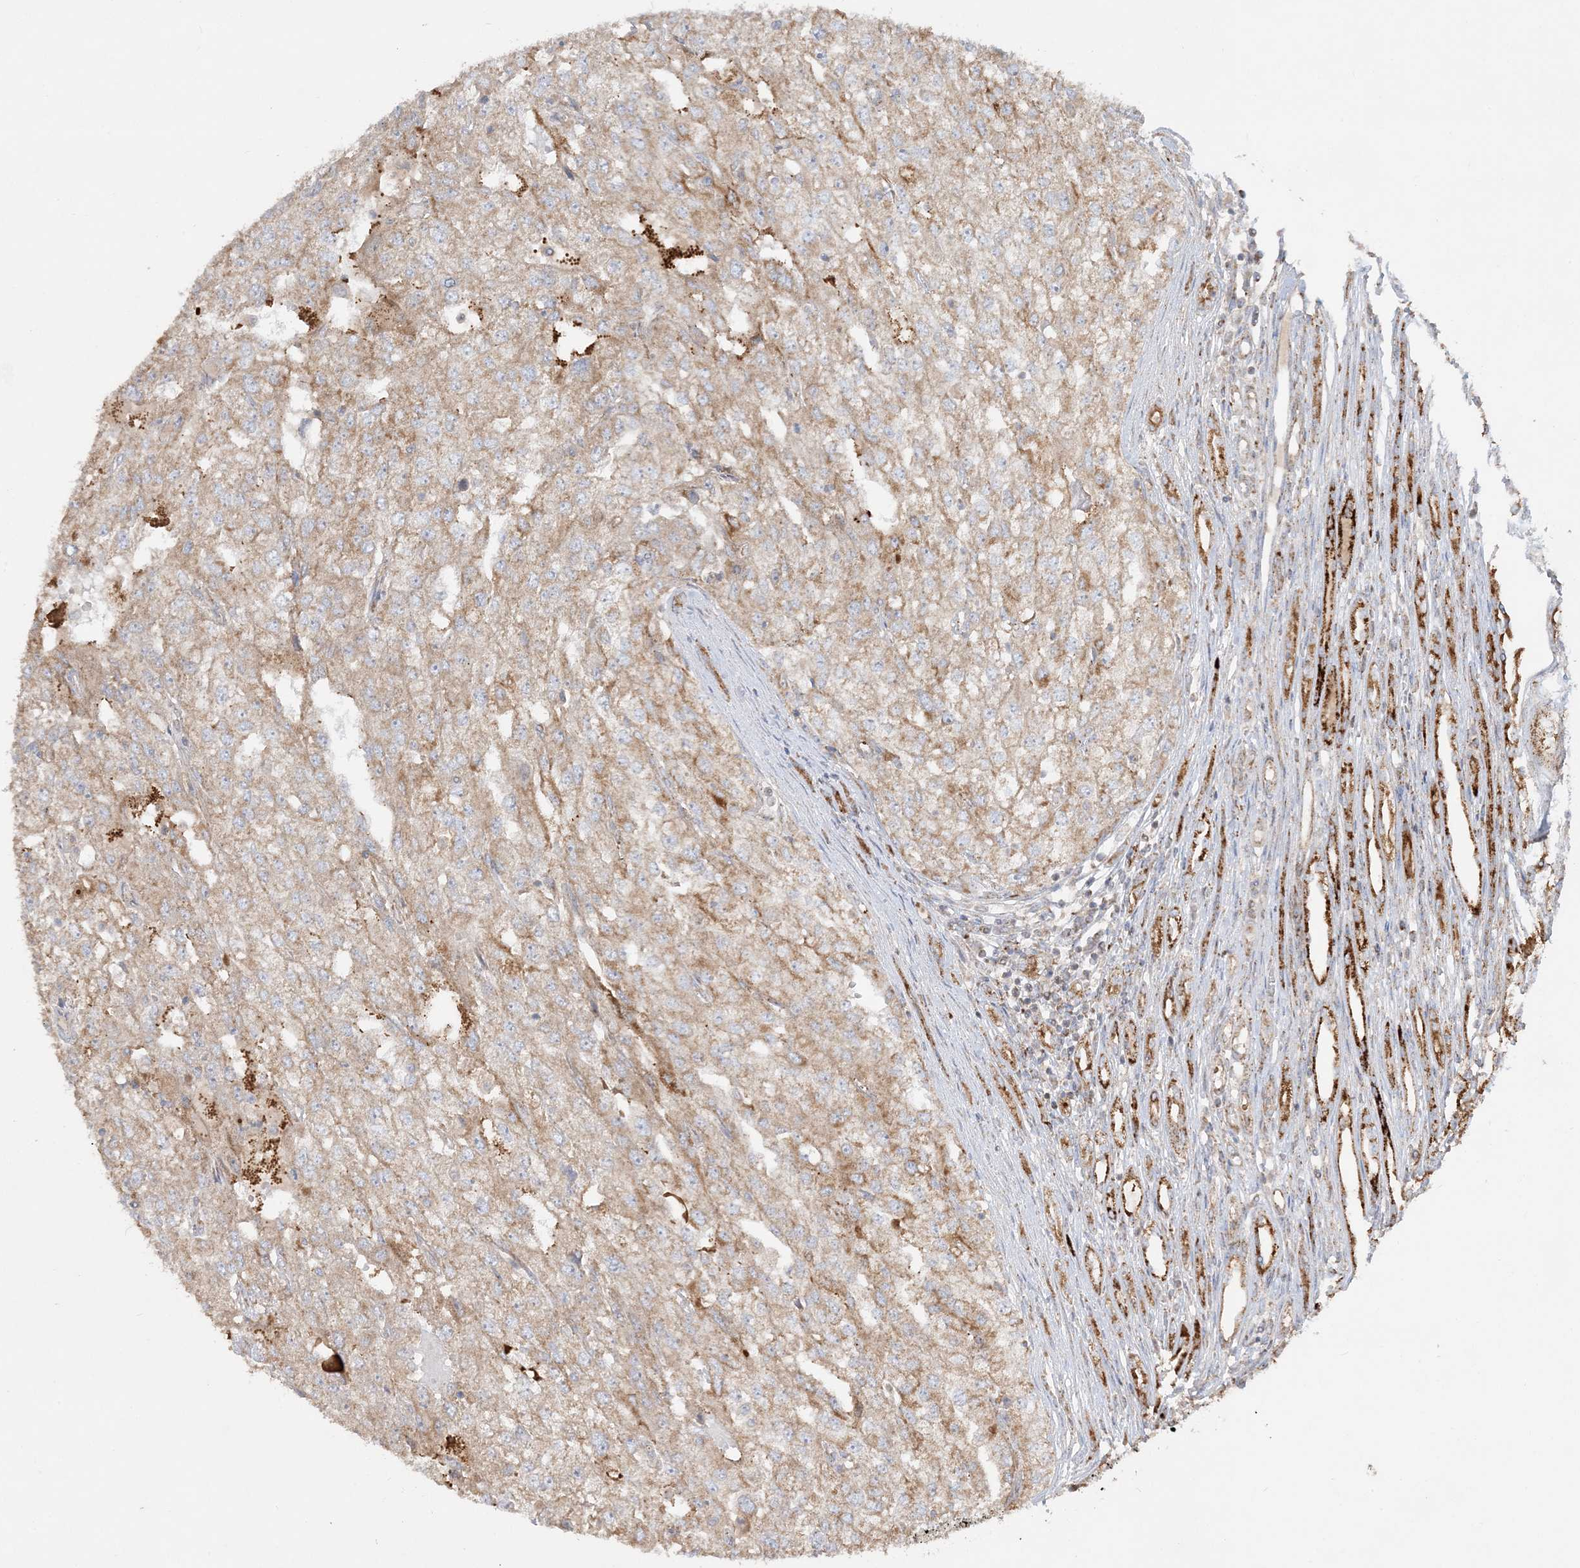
{"staining": {"intensity": "moderate", "quantity": ">75%", "location": "cytoplasmic/membranous"}, "tissue": "renal cancer", "cell_type": "Tumor cells", "image_type": "cancer", "snomed": [{"axis": "morphology", "description": "Adenocarcinoma, NOS"}, {"axis": "topography", "description": "Kidney"}], "caption": "Immunohistochemistry (IHC) (DAB) staining of renal adenocarcinoma displays moderate cytoplasmic/membranous protein staining in approximately >75% of tumor cells. The protein is stained brown, and the nuclei are stained in blue (DAB (3,3'-diaminobenzidine) IHC with brightfield microscopy, high magnification).", "gene": "NDUFAF3", "patient": {"sex": "female", "age": 54}}